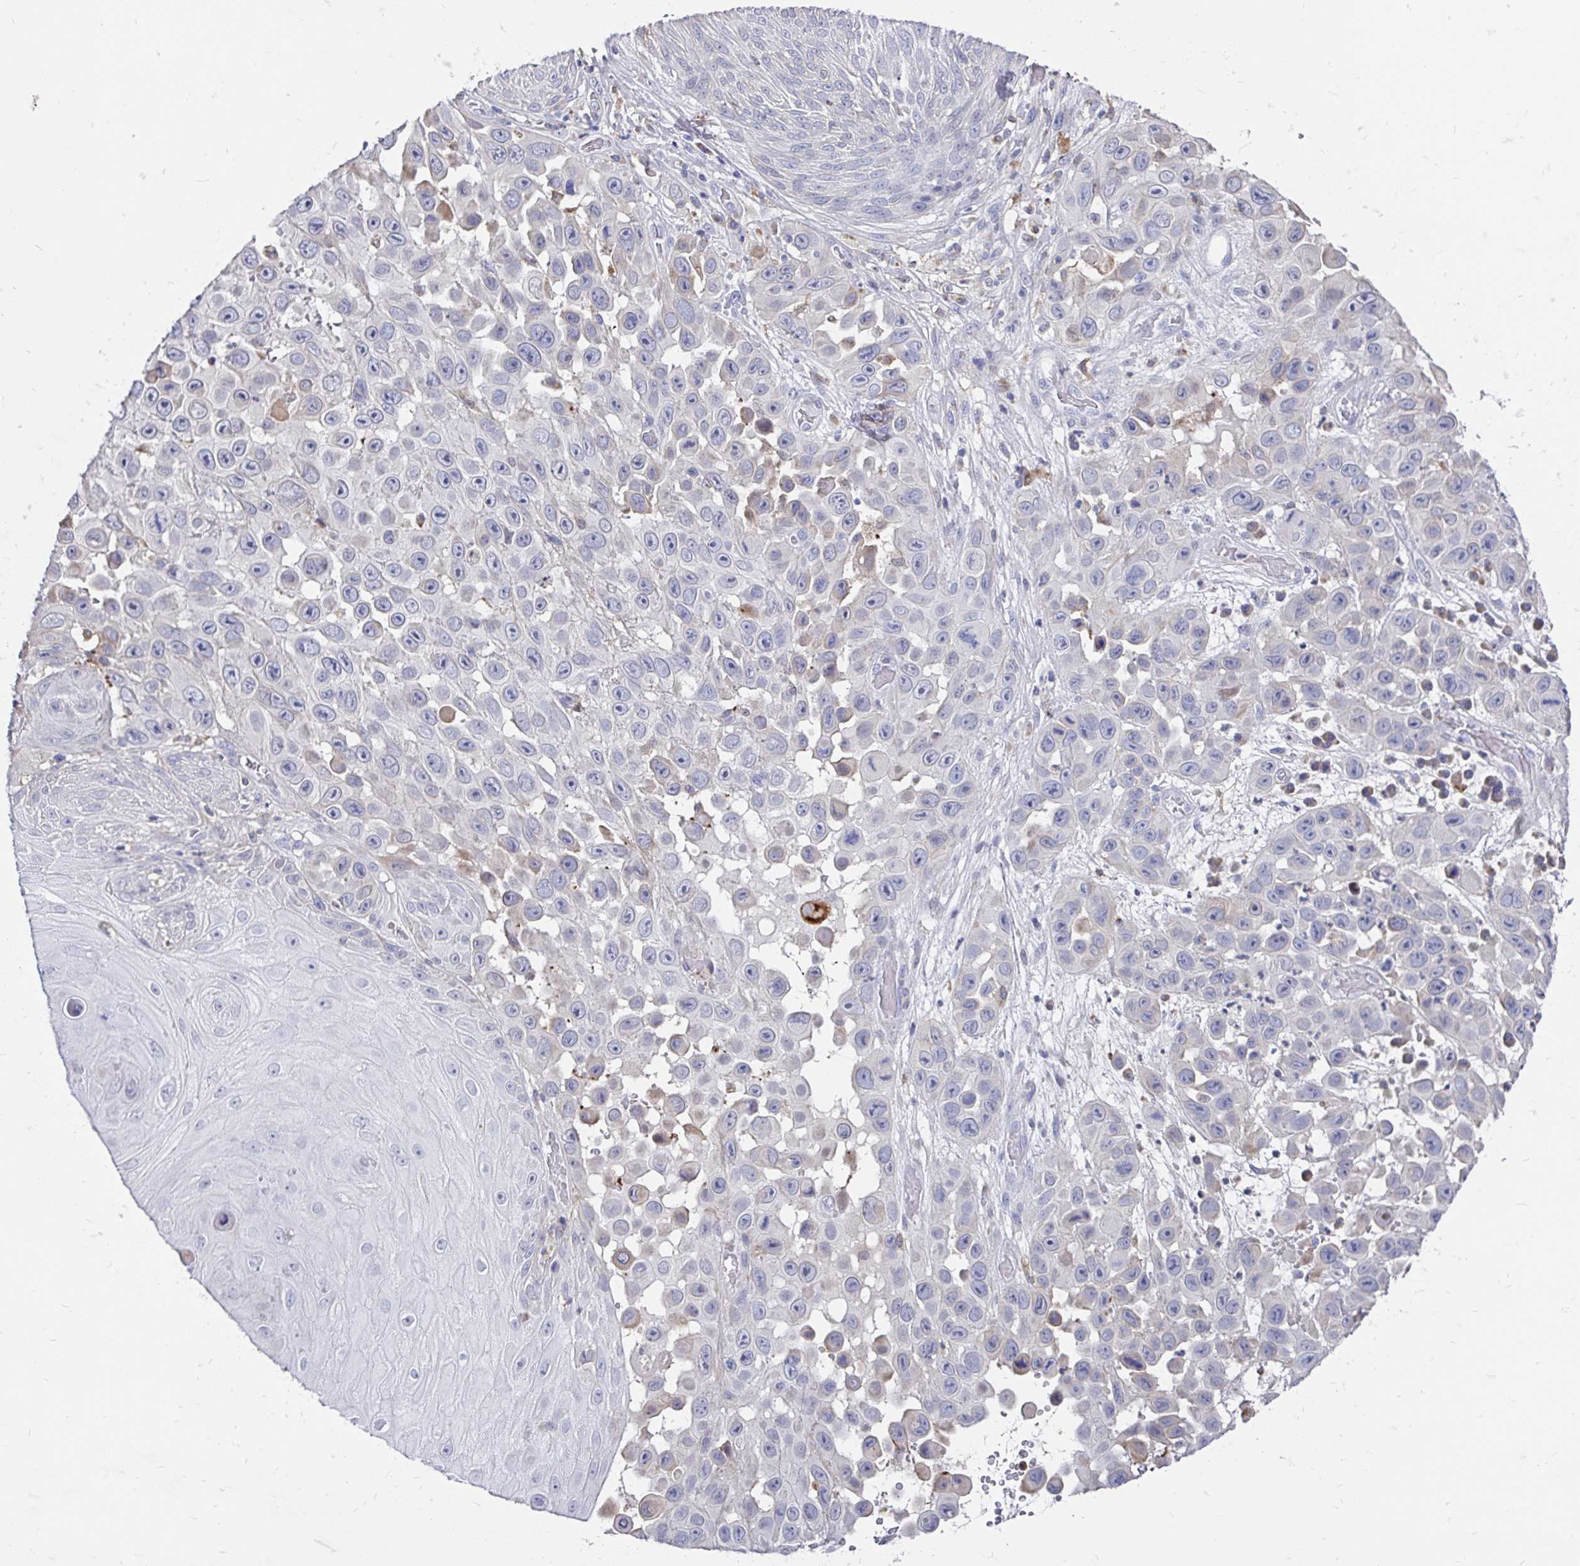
{"staining": {"intensity": "negative", "quantity": "none", "location": "none"}, "tissue": "skin cancer", "cell_type": "Tumor cells", "image_type": "cancer", "snomed": [{"axis": "morphology", "description": "Squamous cell carcinoma, NOS"}, {"axis": "topography", "description": "Skin"}], "caption": "Tumor cells are negative for protein expression in human skin cancer.", "gene": "CDKL1", "patient": {"sex": "male", "age": 81}}